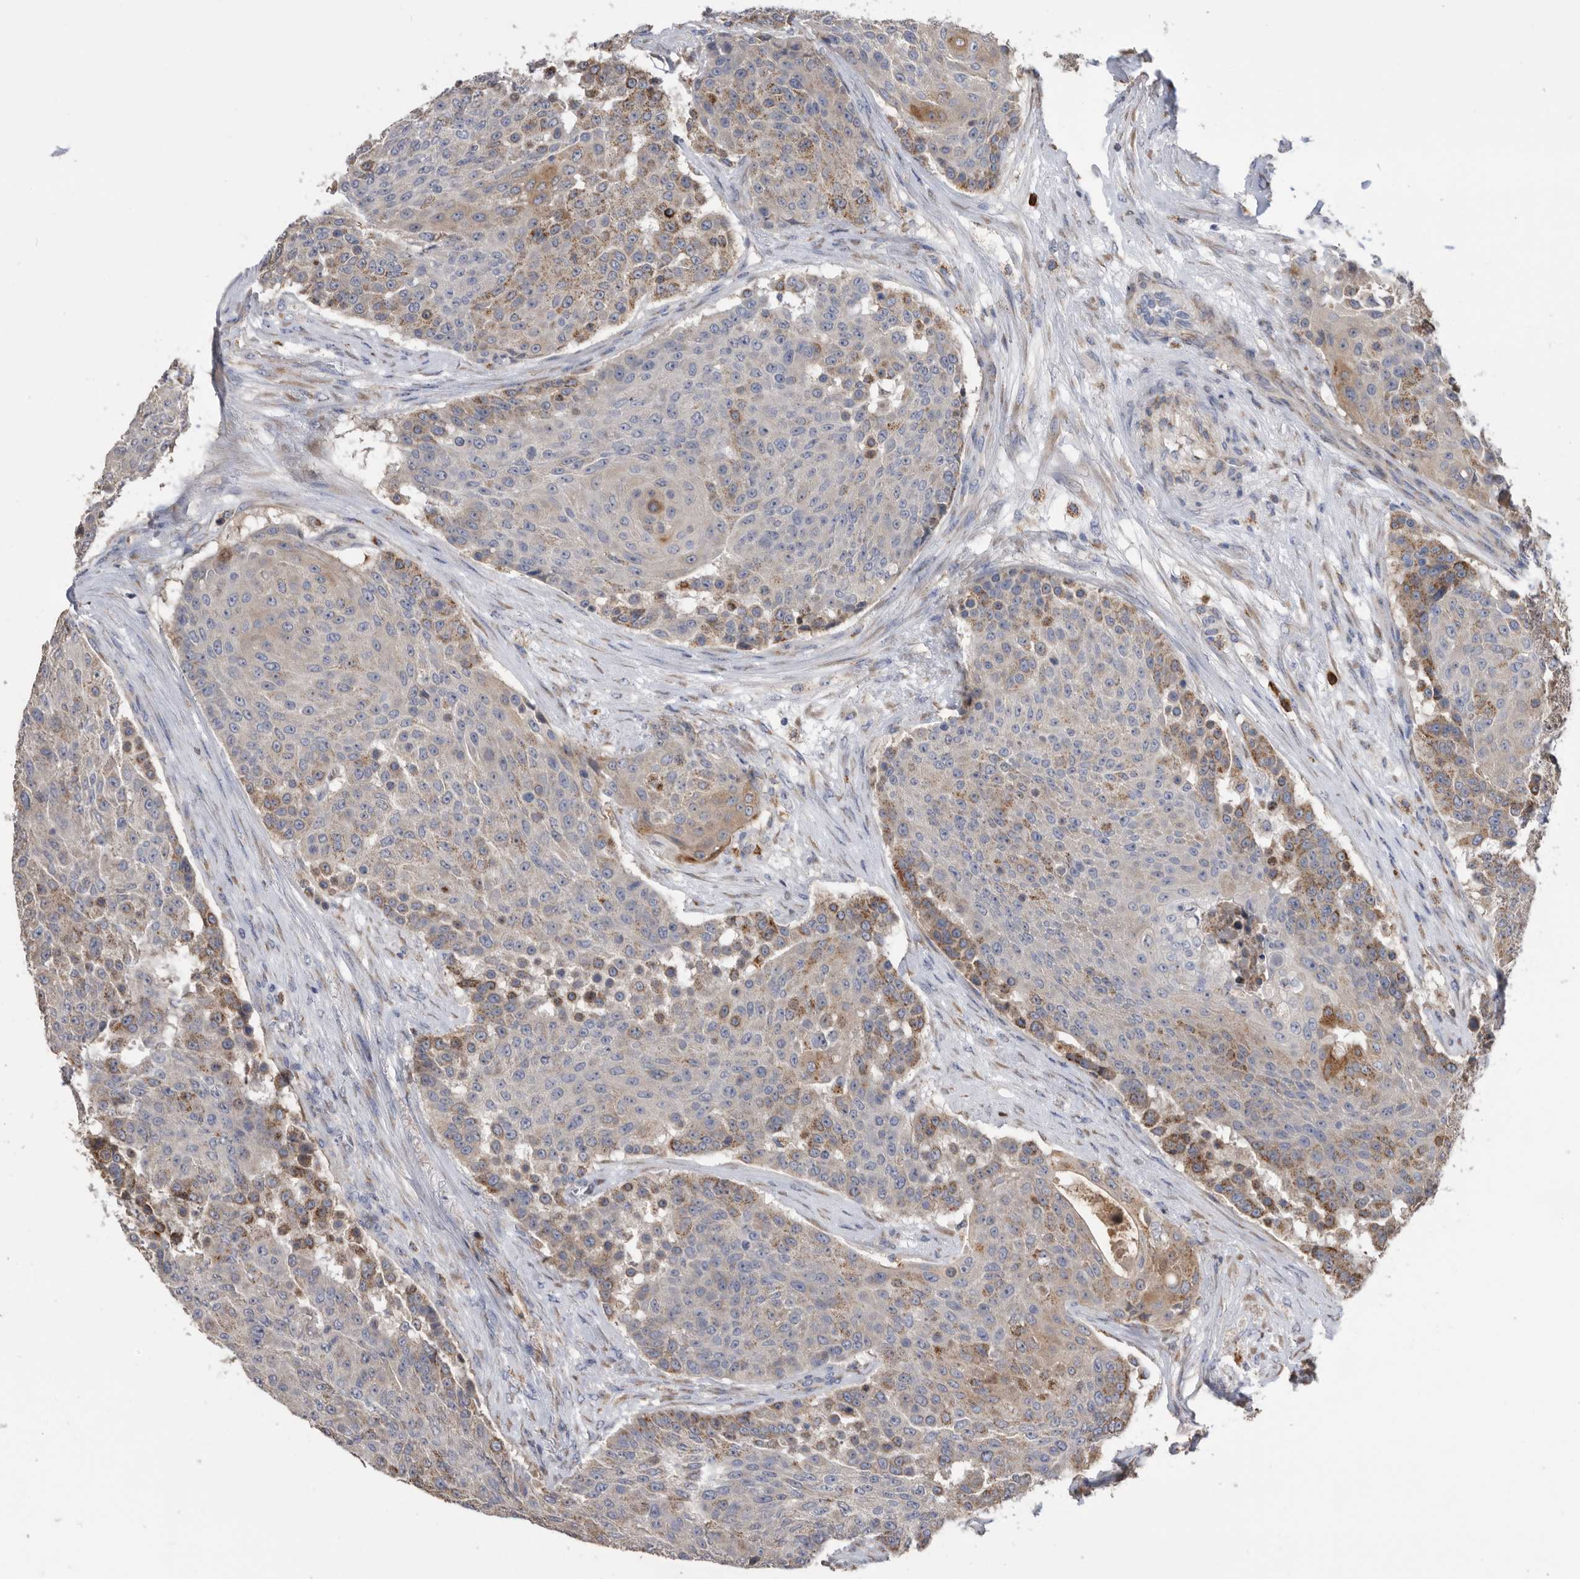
{"staining": {"intensity": "moderate", "quantity": "<25%", "location": "cytoplasmic/membranous"}, "tissue": "urothelial cancer", "cell_type": "Tumor cells", "image_type": "cancer", "snomed": [{"axis": "morphology", "description": "Urothelial carcinoma, High grade"}, {"axis": "topography", "description": "Urinary bladder"}], "caption": "This is an image of IHC staining of urothelial cancer, which shows moderate positivity in the cytoplasmic/membranous of tumor cells.", "gene": "CRISPLD2", "patient": {"sex": "female", "age": 63}}